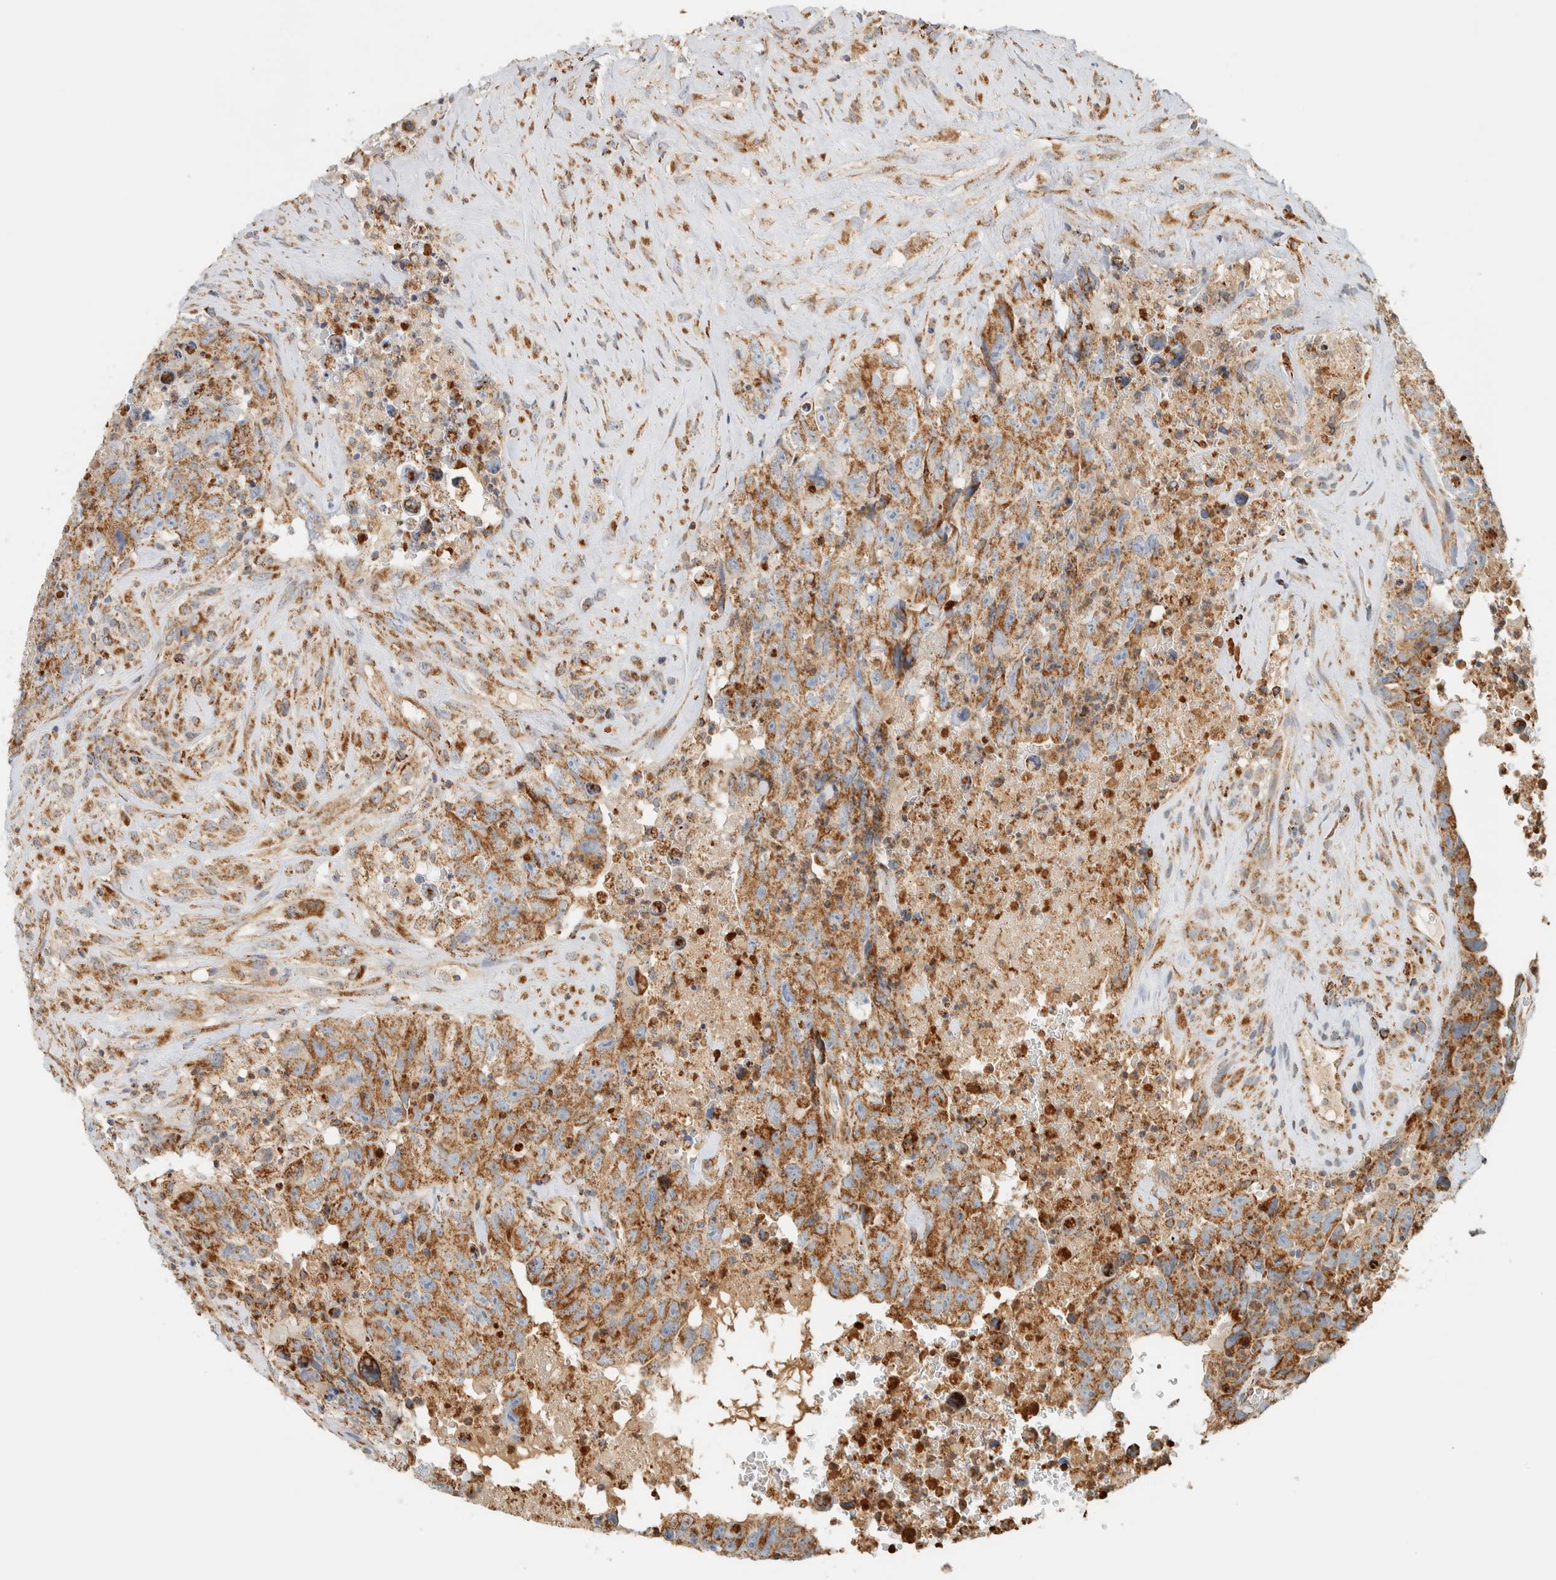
{"staining": {"intensity": "moderate", "quantity": ">75%", "location": "cytoplasmic/membranous"}, "tissue": "testis cancer", "cell_type": "Tumor cells", "image_type": "cancer", "snomed": [{"axis": "morphology", "description": "Carcinoma, Embryonal, NOS"}, {"axis": "topography", "description": "Testis"}], "caption": "IHC (DAB) staining of testis embryonal carcinoma exhibits moderate cytoplasmic/membranous protein positivity in about >75% of tumor cells. The staining was performed using DAB (3,3'-diaminobenzidine), with brown indicating positive protein expression. Nuclei are stained blue with hematoxylin.", "gene": "KIFAP3", "patient": {"sex": "male", "age": 32}}